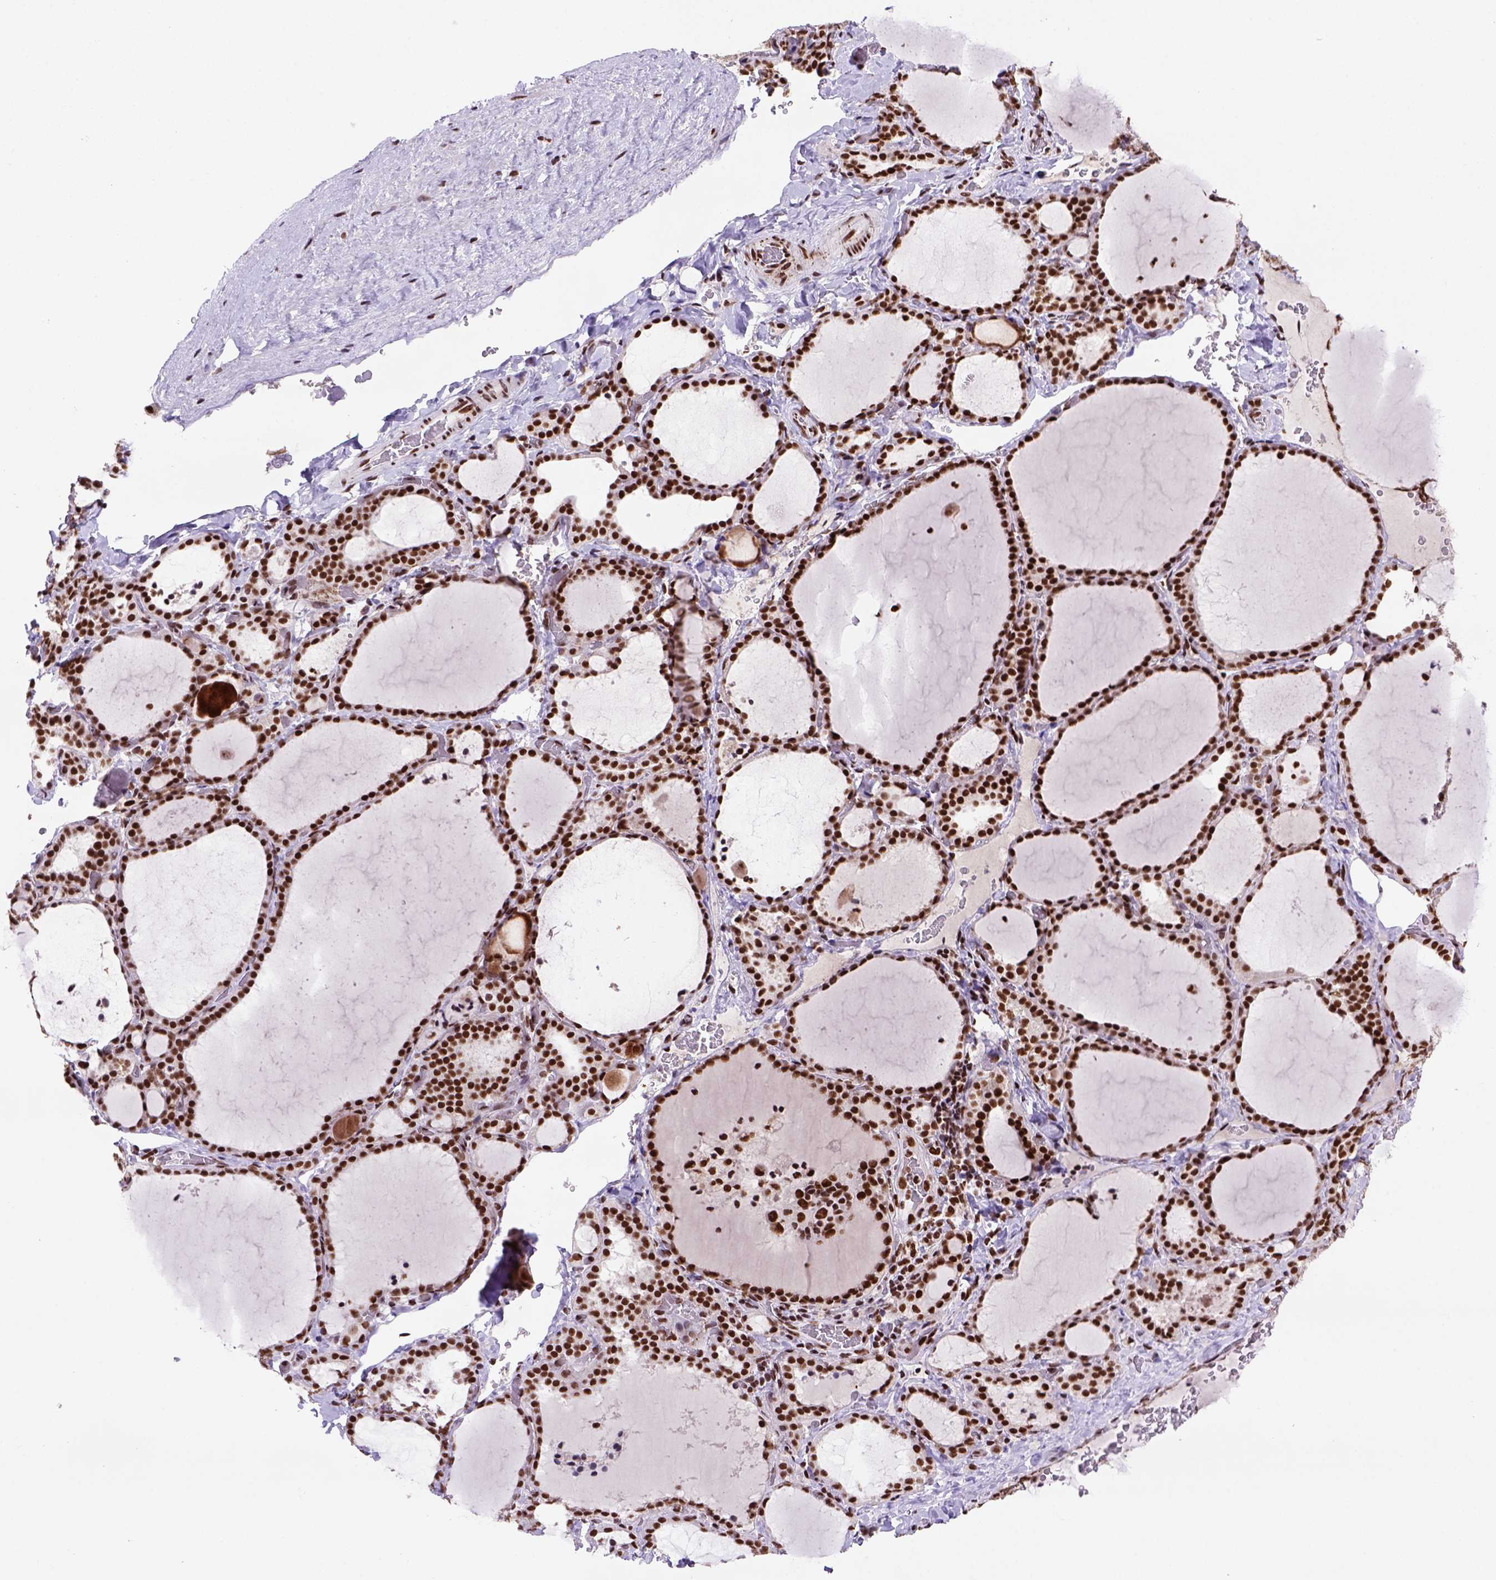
{"staining": {"intensity": "strong", "quantity": ">75%", "location": "nuclear"}, "tissue": "thyroid gland", "cell_type": "Glandular cells", "image_type": "normal", "snomed": [{"axis": "morphology", "description": "Normal tissue, NOS"}, {"axis": "topography", "description": "Thyroid gland"}], "caption": "Immunohistochemistry (IHC) photomicrograph of unremarkable thyroid gland: thyroid gland stained using immunohistochemistry demonstrates high levels of strong protein expression localized specifically in the nuclear of glandular cells, appearing as a nuclear brown color.", "gene": "NSMCE2", "patient": {"sex": "female", "age": 22}}